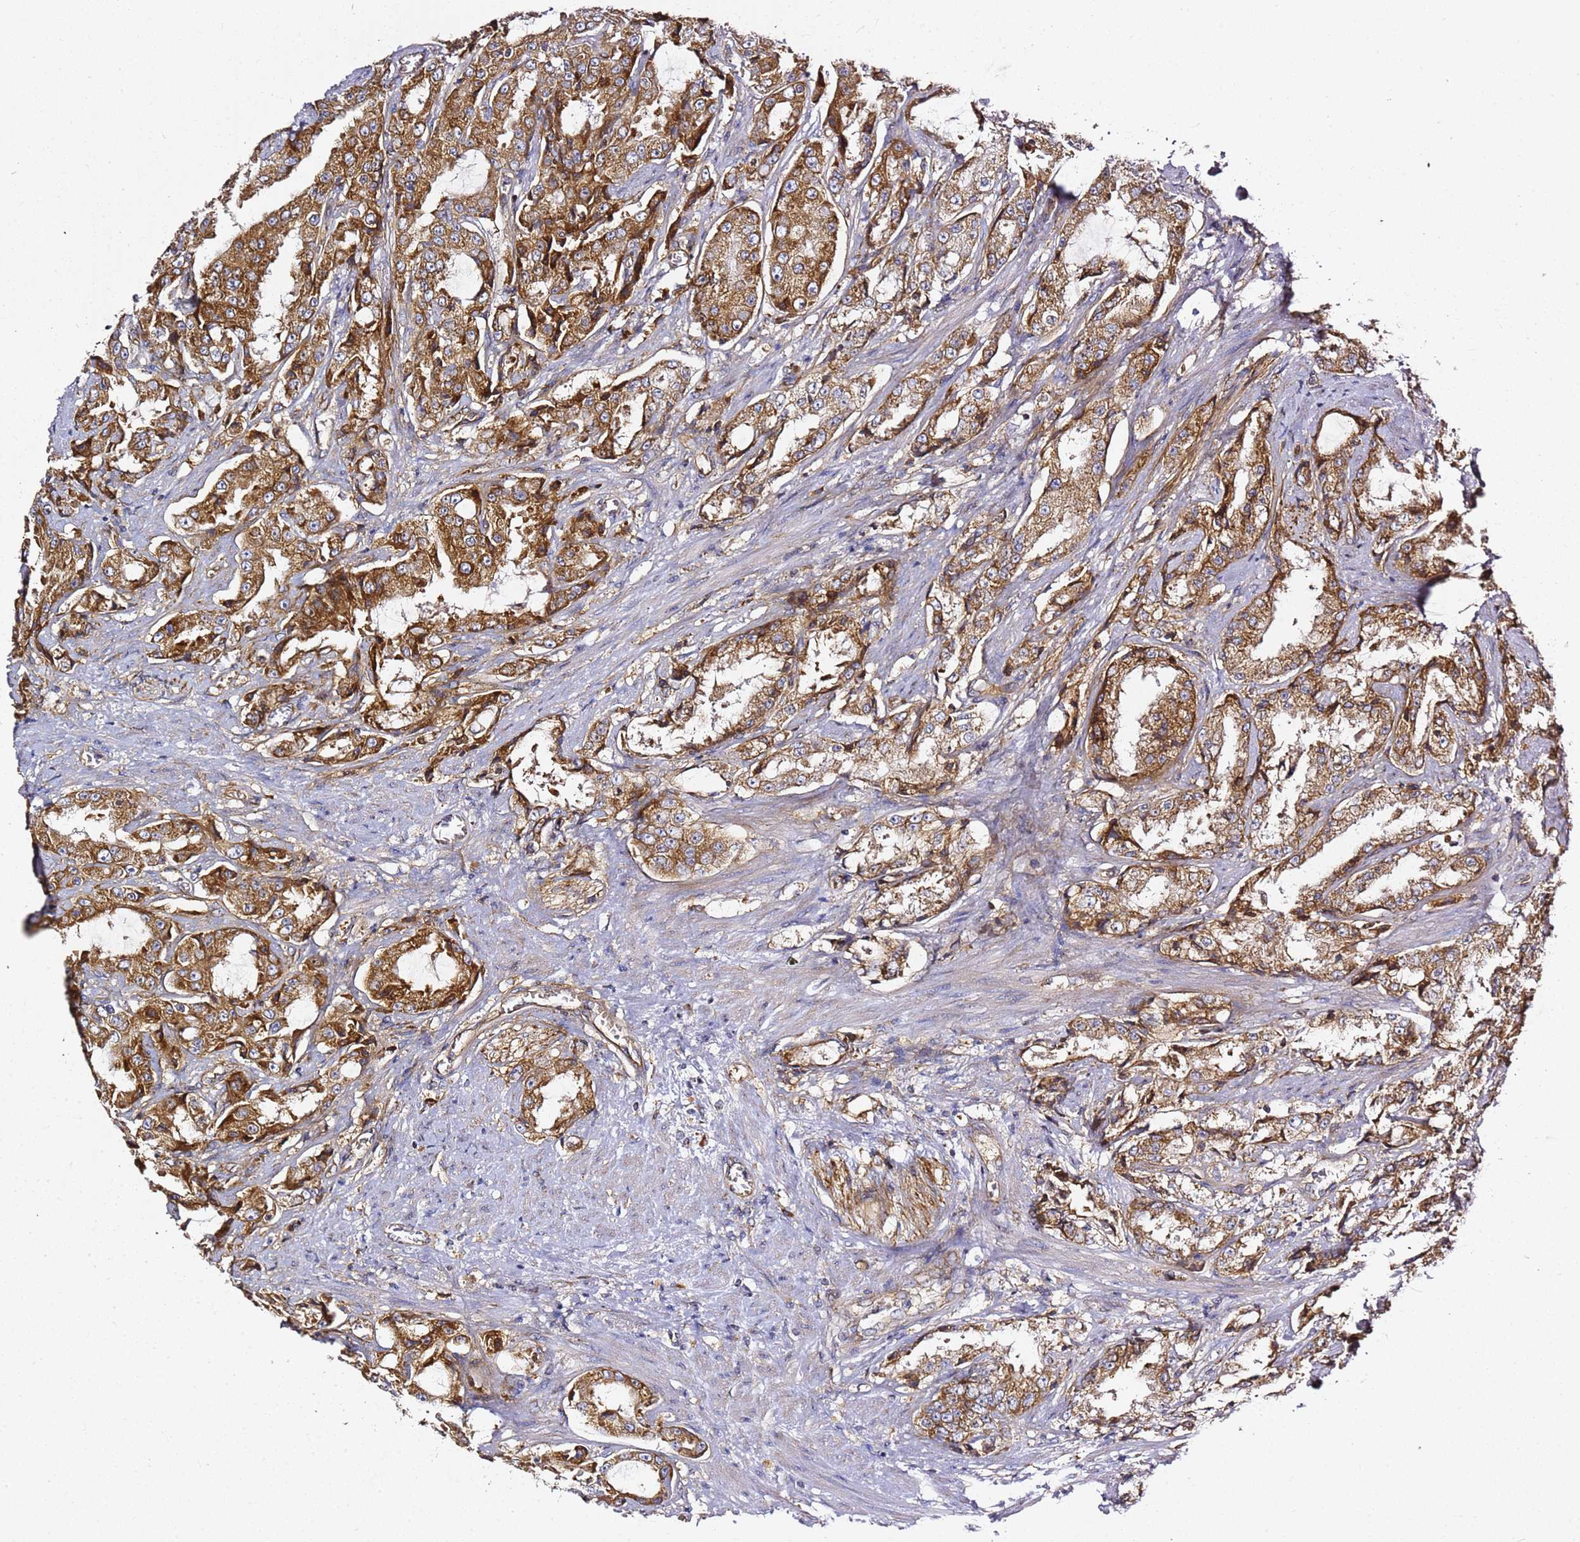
{"staining": {"intensity": "strong", "quantity": ">75%", "location": "cytoplasmic/membranous"}, "tissue": "prostate cancer", "cell_type": "Tumor cells", "image_type": "cancer", "snomed": [{"axis": "morphology", "description": "Adenocarcinoma, High grade"}, {"axis": "topography", "description": "Prostate"}], "caption": "DAB immunohistochemical staining of prostate high-grade adenocarcinoma reveals strong cytoplasmic/membranous protein positivity in about >75% of tumor cells.", "gene": "KIF7", "patient": {"sex": "male", "age": 73}}